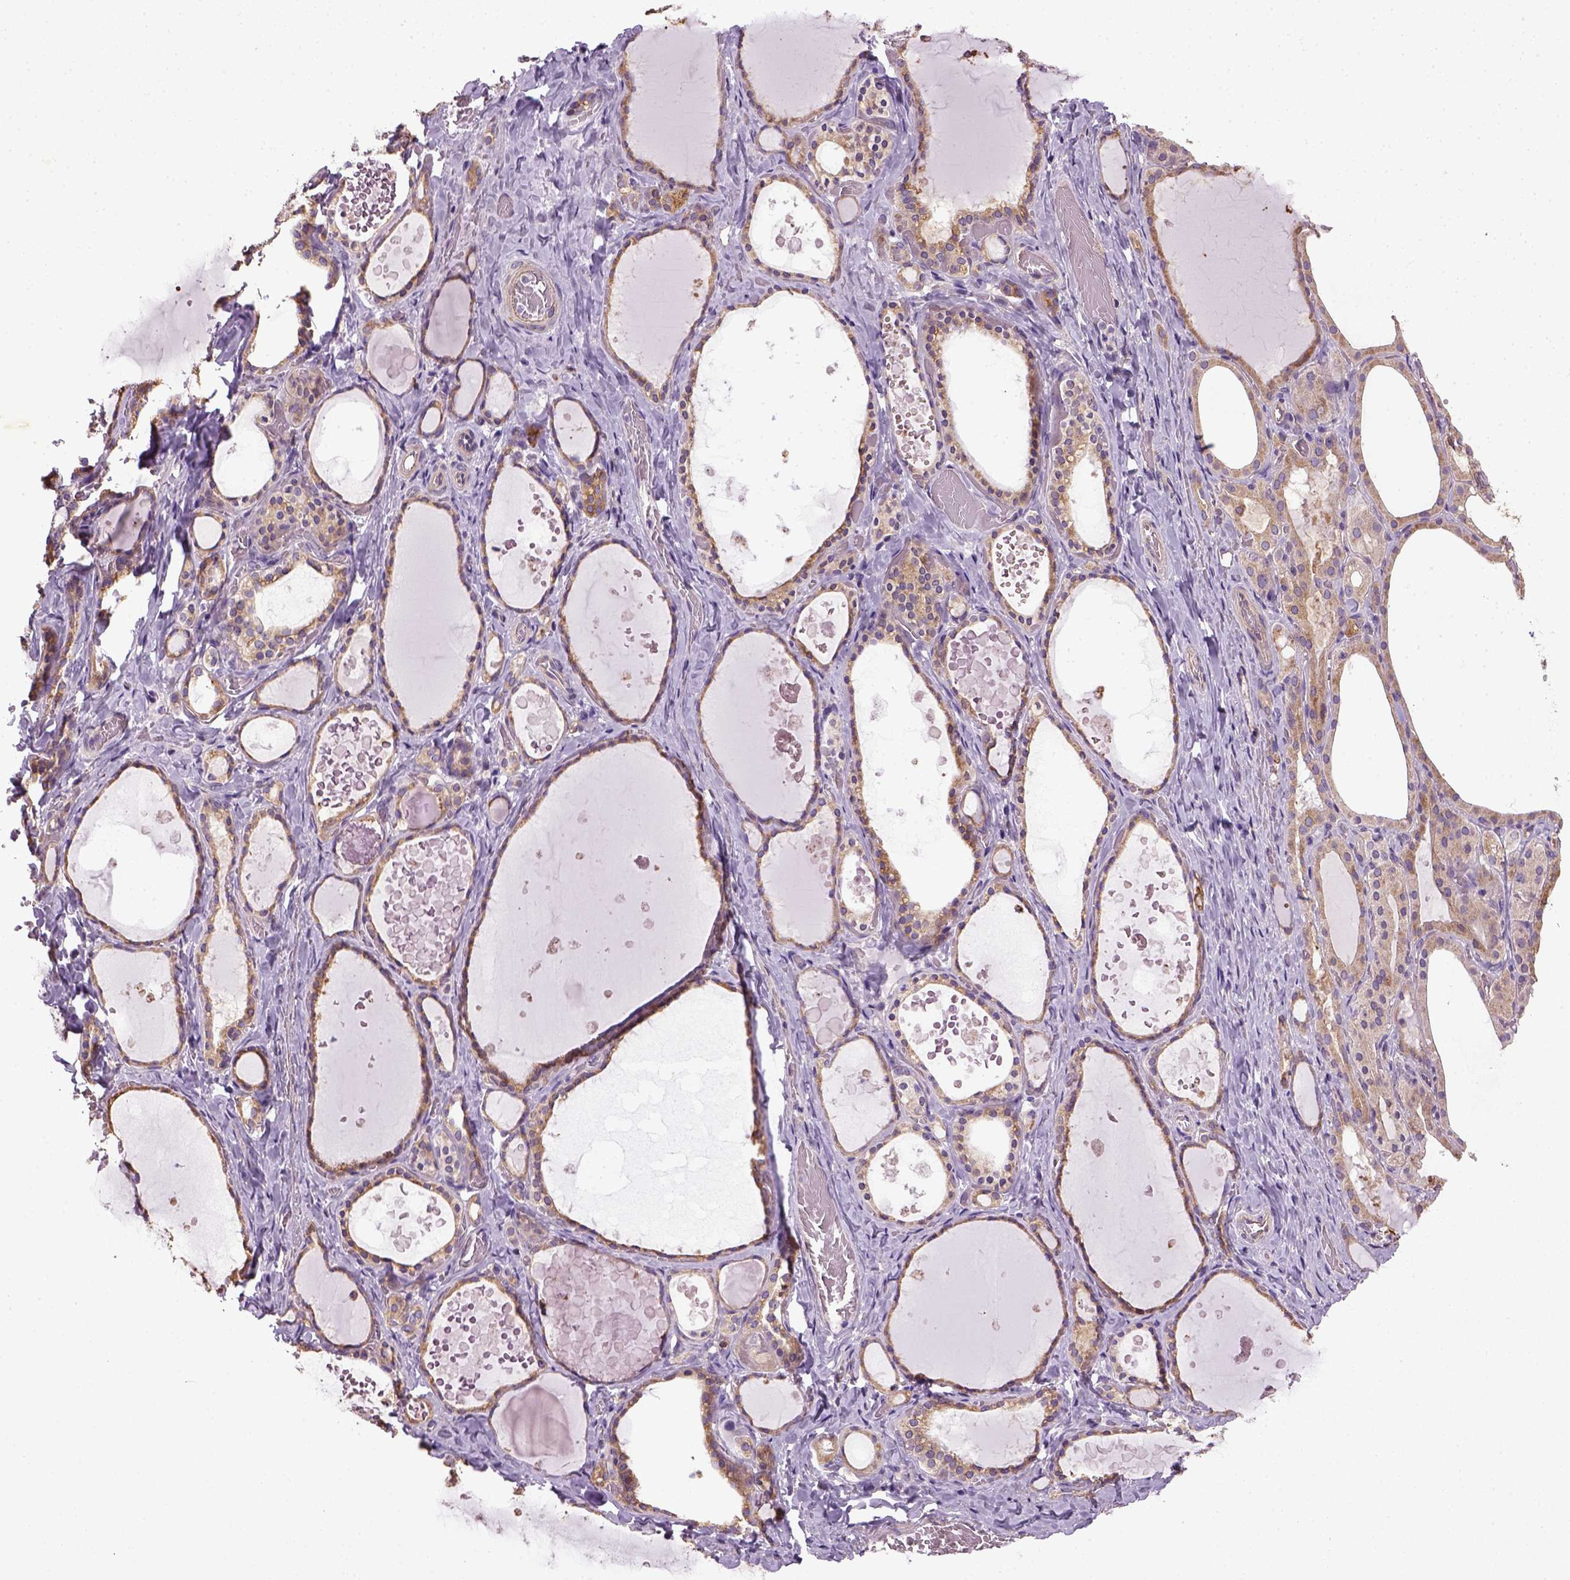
{"staining": {"intensity": "weak", "quantity": ">75%", "location": "cytoplasmic/membranous"}, "tissue": "thyroid gland", "cell_type": "Glandular cells", "image_type": "normal", "snomed": [{"axis": "morphology", "description": "Normal tissue, NOS"}, {"axis": "topography", "description": "Thyroid gland"}], "caption": "Thyroid gland stained with immunohistochemistry (IHC) exhibits weak cytoplasmic/membranous staining in about >75% of glandular cells.", "gene": "TPRG1", "patient": {"sex": "female", "age": 56}}